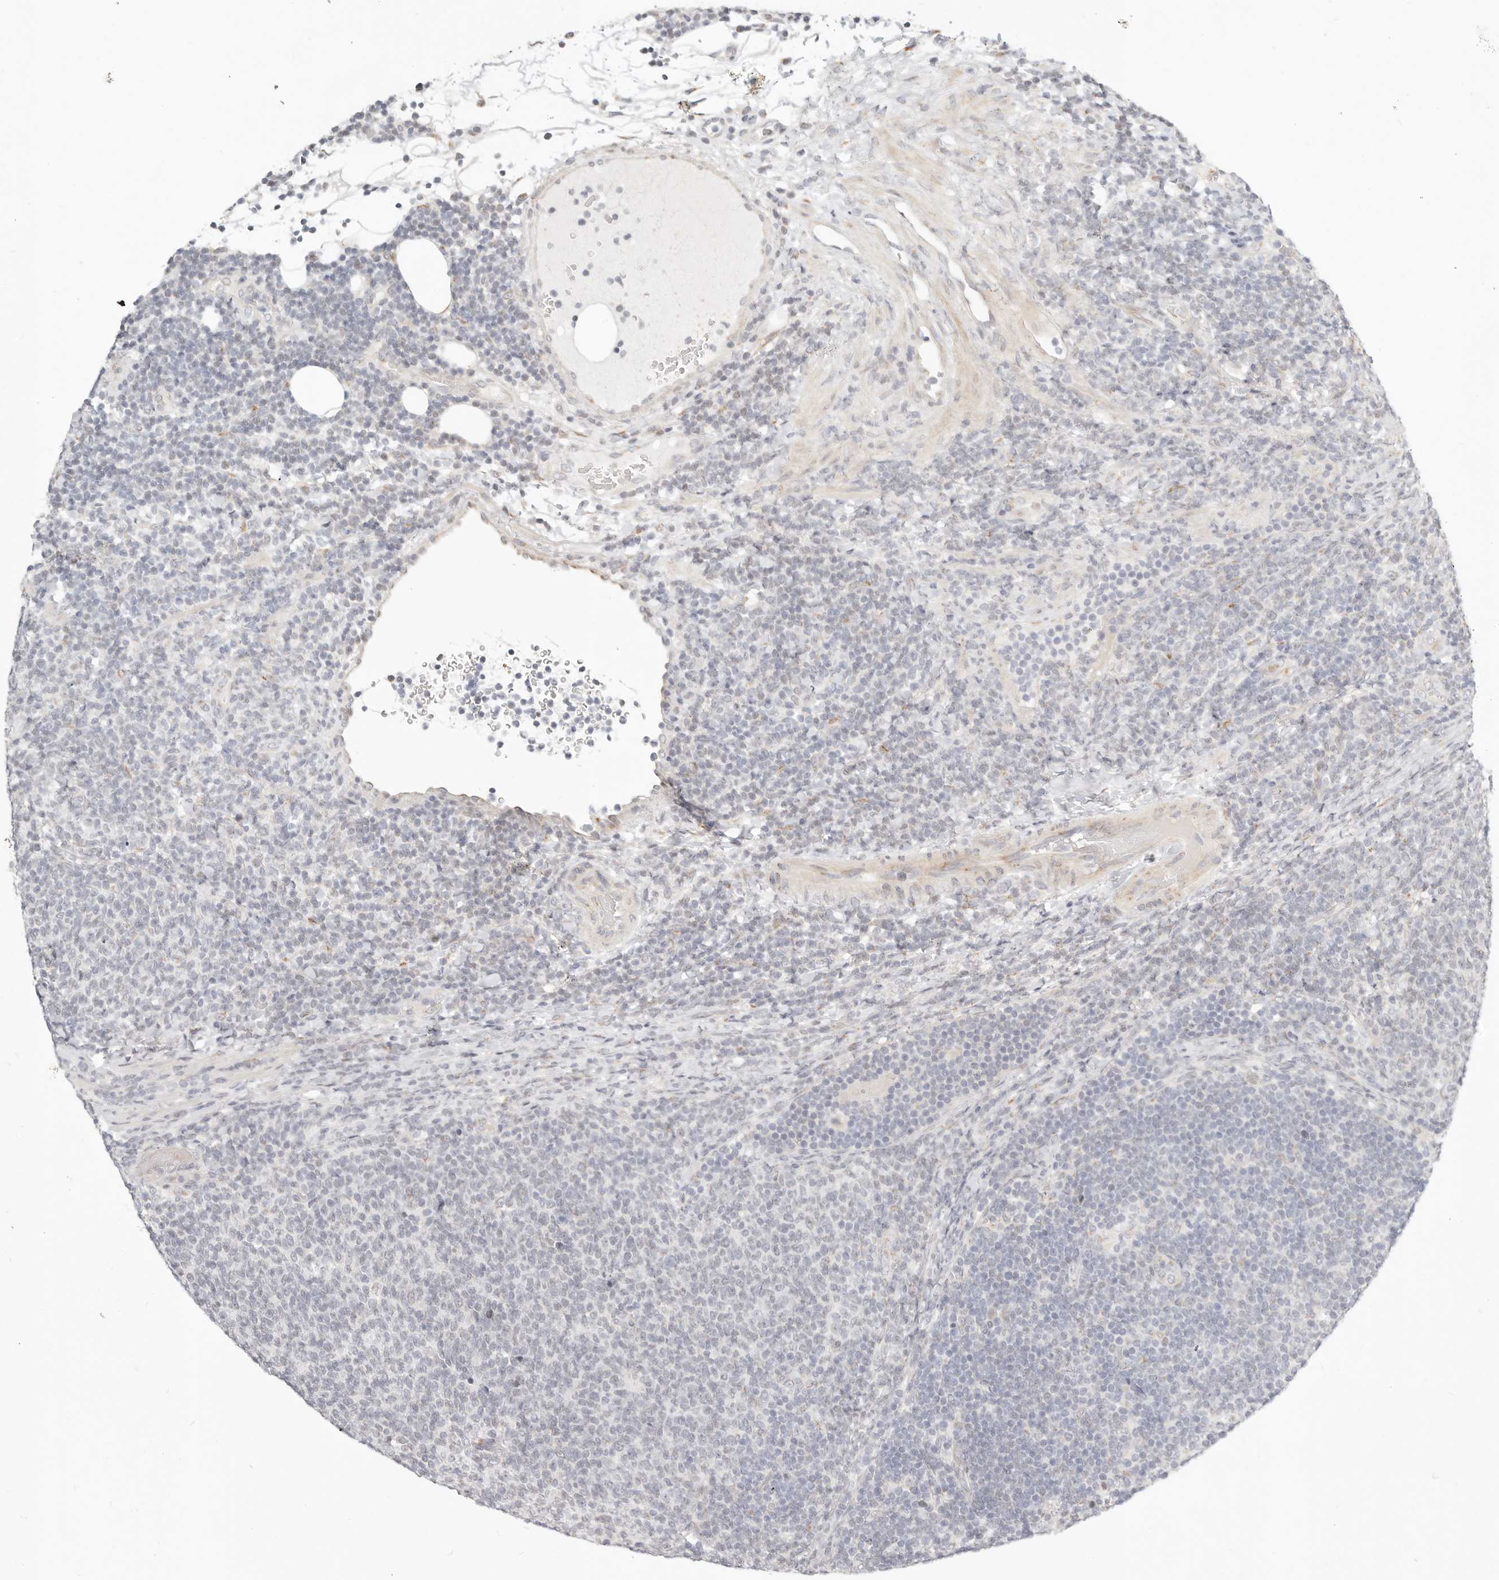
{"staining": {"intensity": "negative", "quantity": "none", "location": "none"}, "tissue": "lymphoma", "cell_type": "Tumor cells", "image_type": "cancer", "snomed": [{"axis": "morphology", "description": "Malignant lymphoma, non-Hodgkin's type, Low grade"}, {"axis": "topography", "description": "Lymph node"}], "caption": "Immunohistochemical staining of human lymphoma displays no significant positivity in tumor cells. Brightfield microscopy of immunohistochemistry stained with DAB (3,3'-diaminobenzidine) (brown) and hematoxylin (blue), captured at high magnification.", "gene": "FAM20B", "patient": {"sex": "male", "age": 66}}